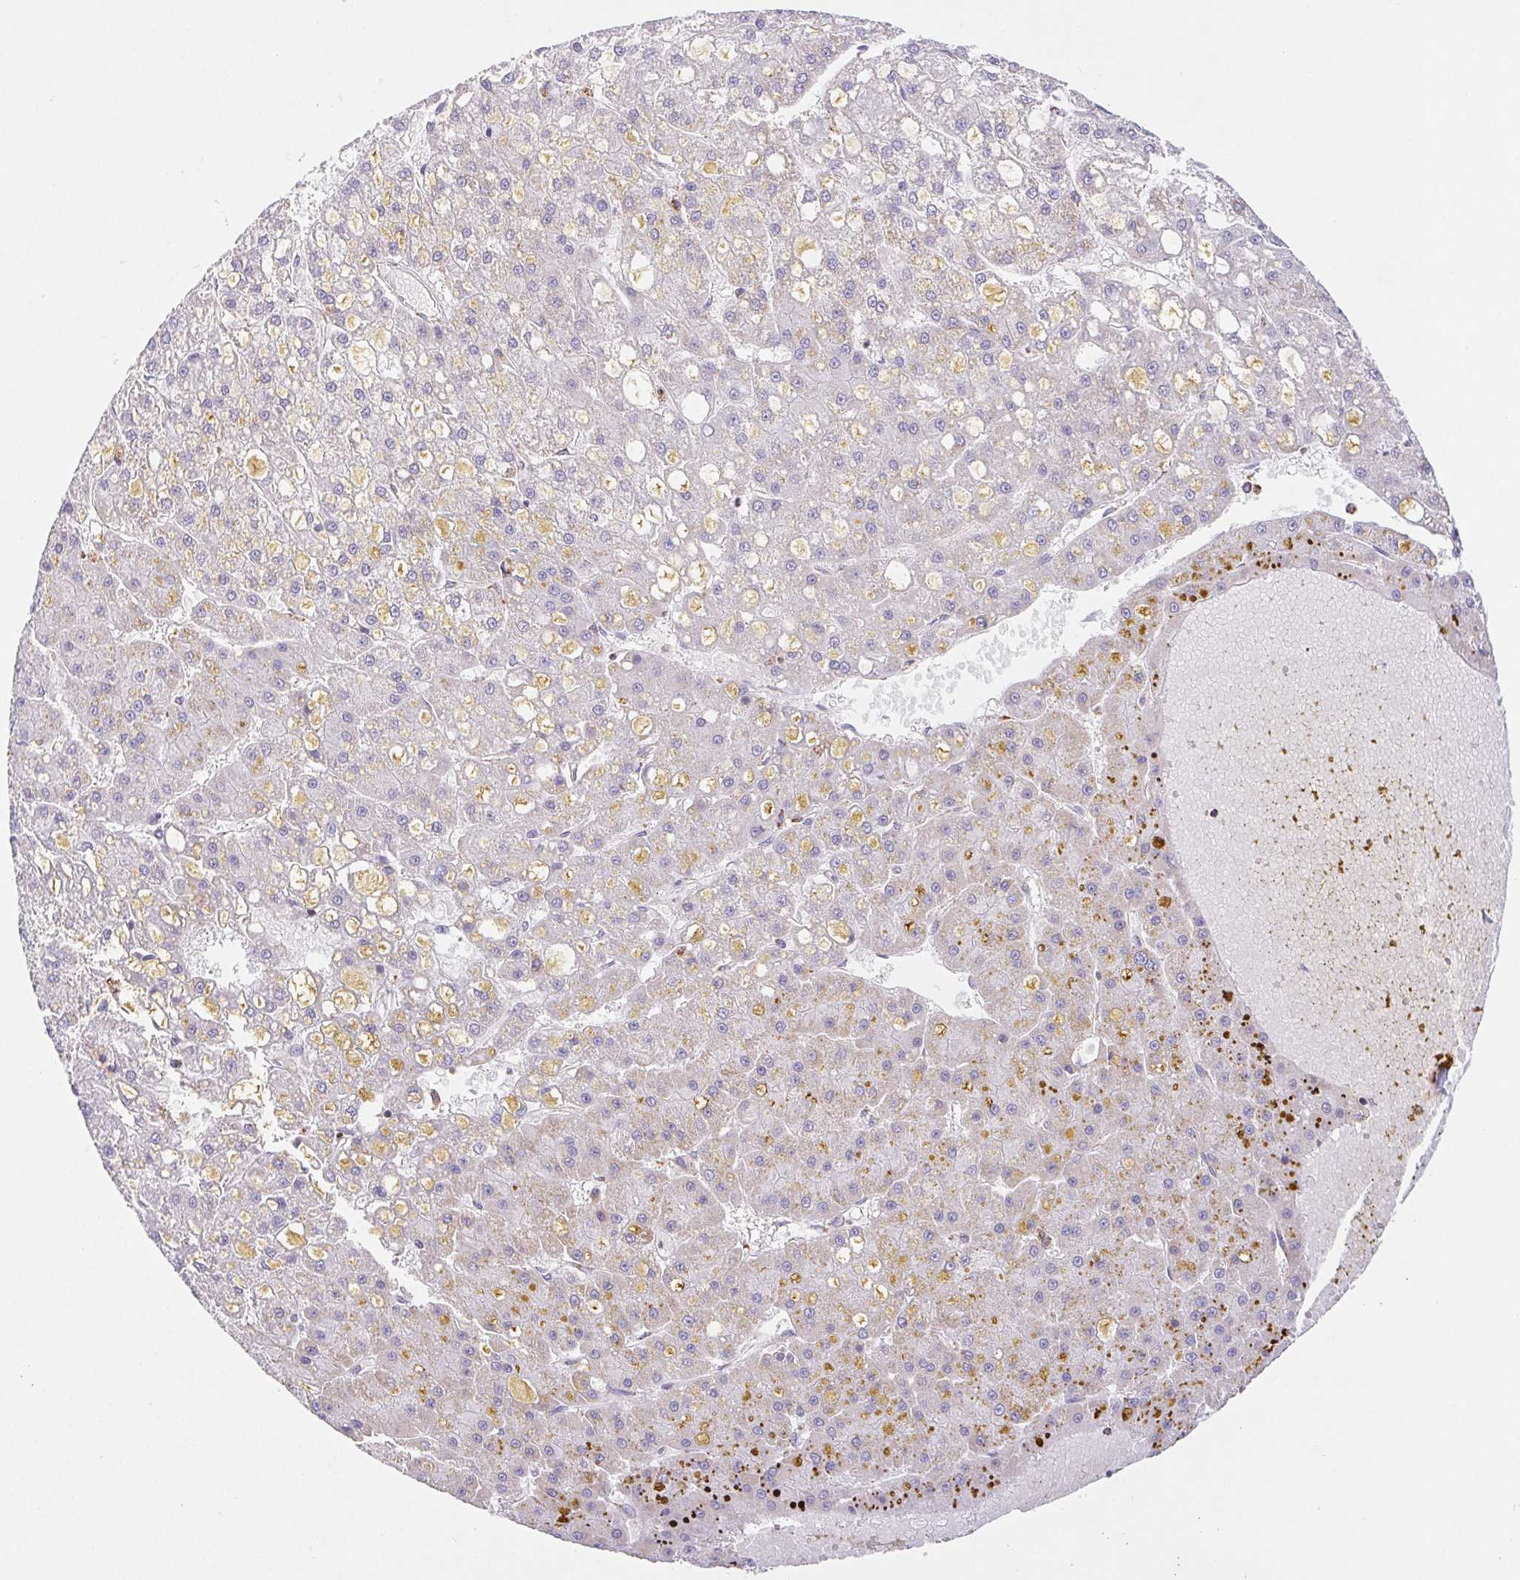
{"staining": {"intensity": "negative", "quantity": "none", "location": "none"}, "tissue": "liver cancer", "cell_type": "Tumor cells", "image_type": "cancer", "snomed": [{"axis": "morphology", "description": "Carcinoma, Hepatocellular, NOS"}, {"axis": "topography", "description": "Liver"}], "caption": "DAB (3,3'-diaminobenzidine) immunohistochemical staining of liver cancer (hepatocellular carcinoma) exhibits no significant staining in tumor cells. (DAB (3,3'-diaminobenzidine) immunohistochemistry (IHC) visualized using brightfield microscopy, high magnification).", "gene": "NIPSNAP2", "patient": {"sex": "male", "age": 67}}